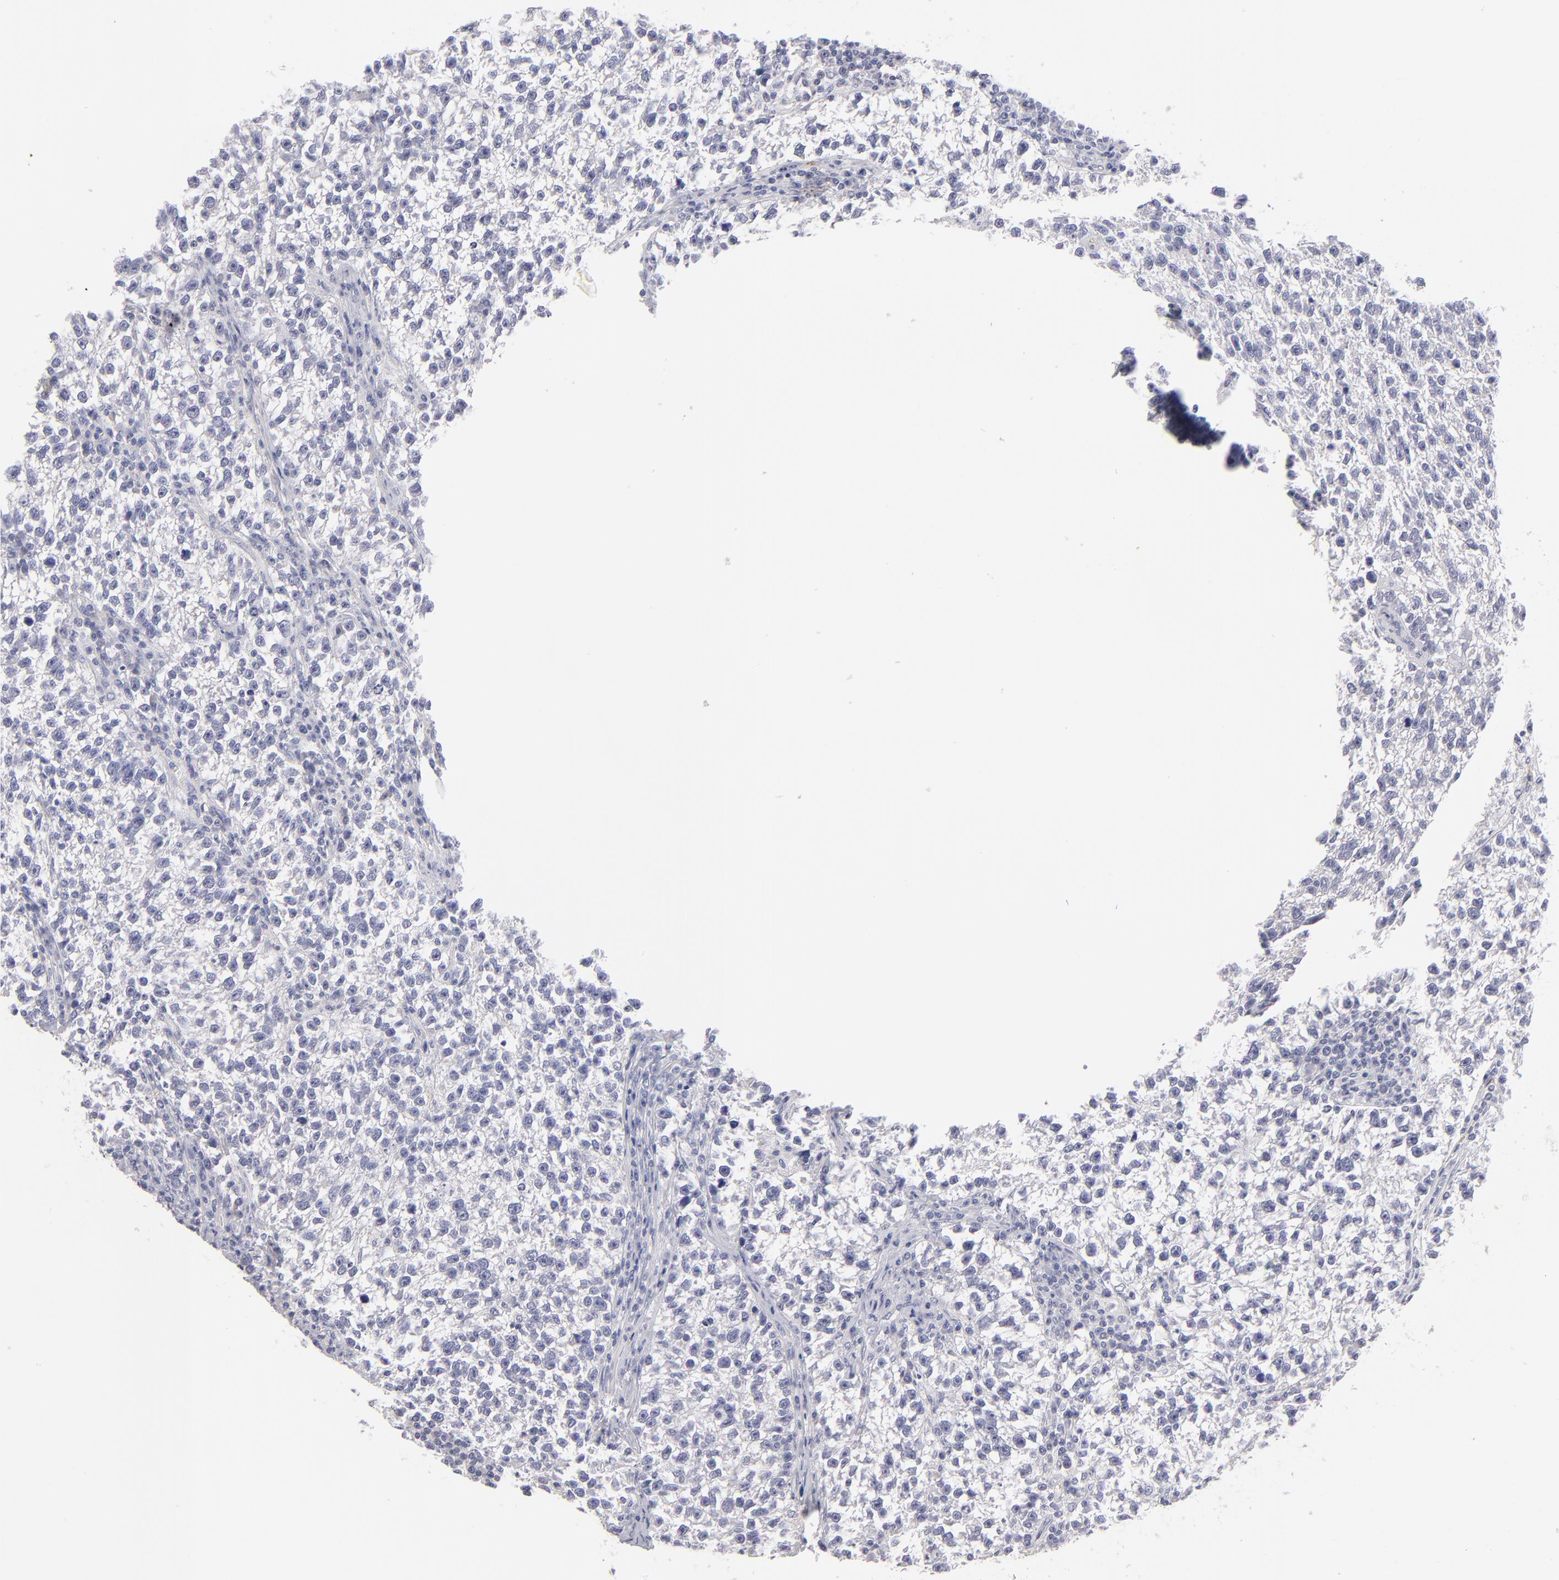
{"staining": {"intensity": "negative", "quantity": "none", "location": "none"}, "tissue": "testis cancer", "cell_type": "Tumor cells", "image_type": "cancer", "snomed": [{"axis": "morphology", "description": "Seminoma, NOS"}, {"axis": "topography", "description": "Testis"}], "caption": "This is an immunohistochemistry (IHC) photomicrograph of testis cancer. There is no staining in tumor cells.", "gene": "PLVAP", "patient": {"sex": "male", "age": 38}}